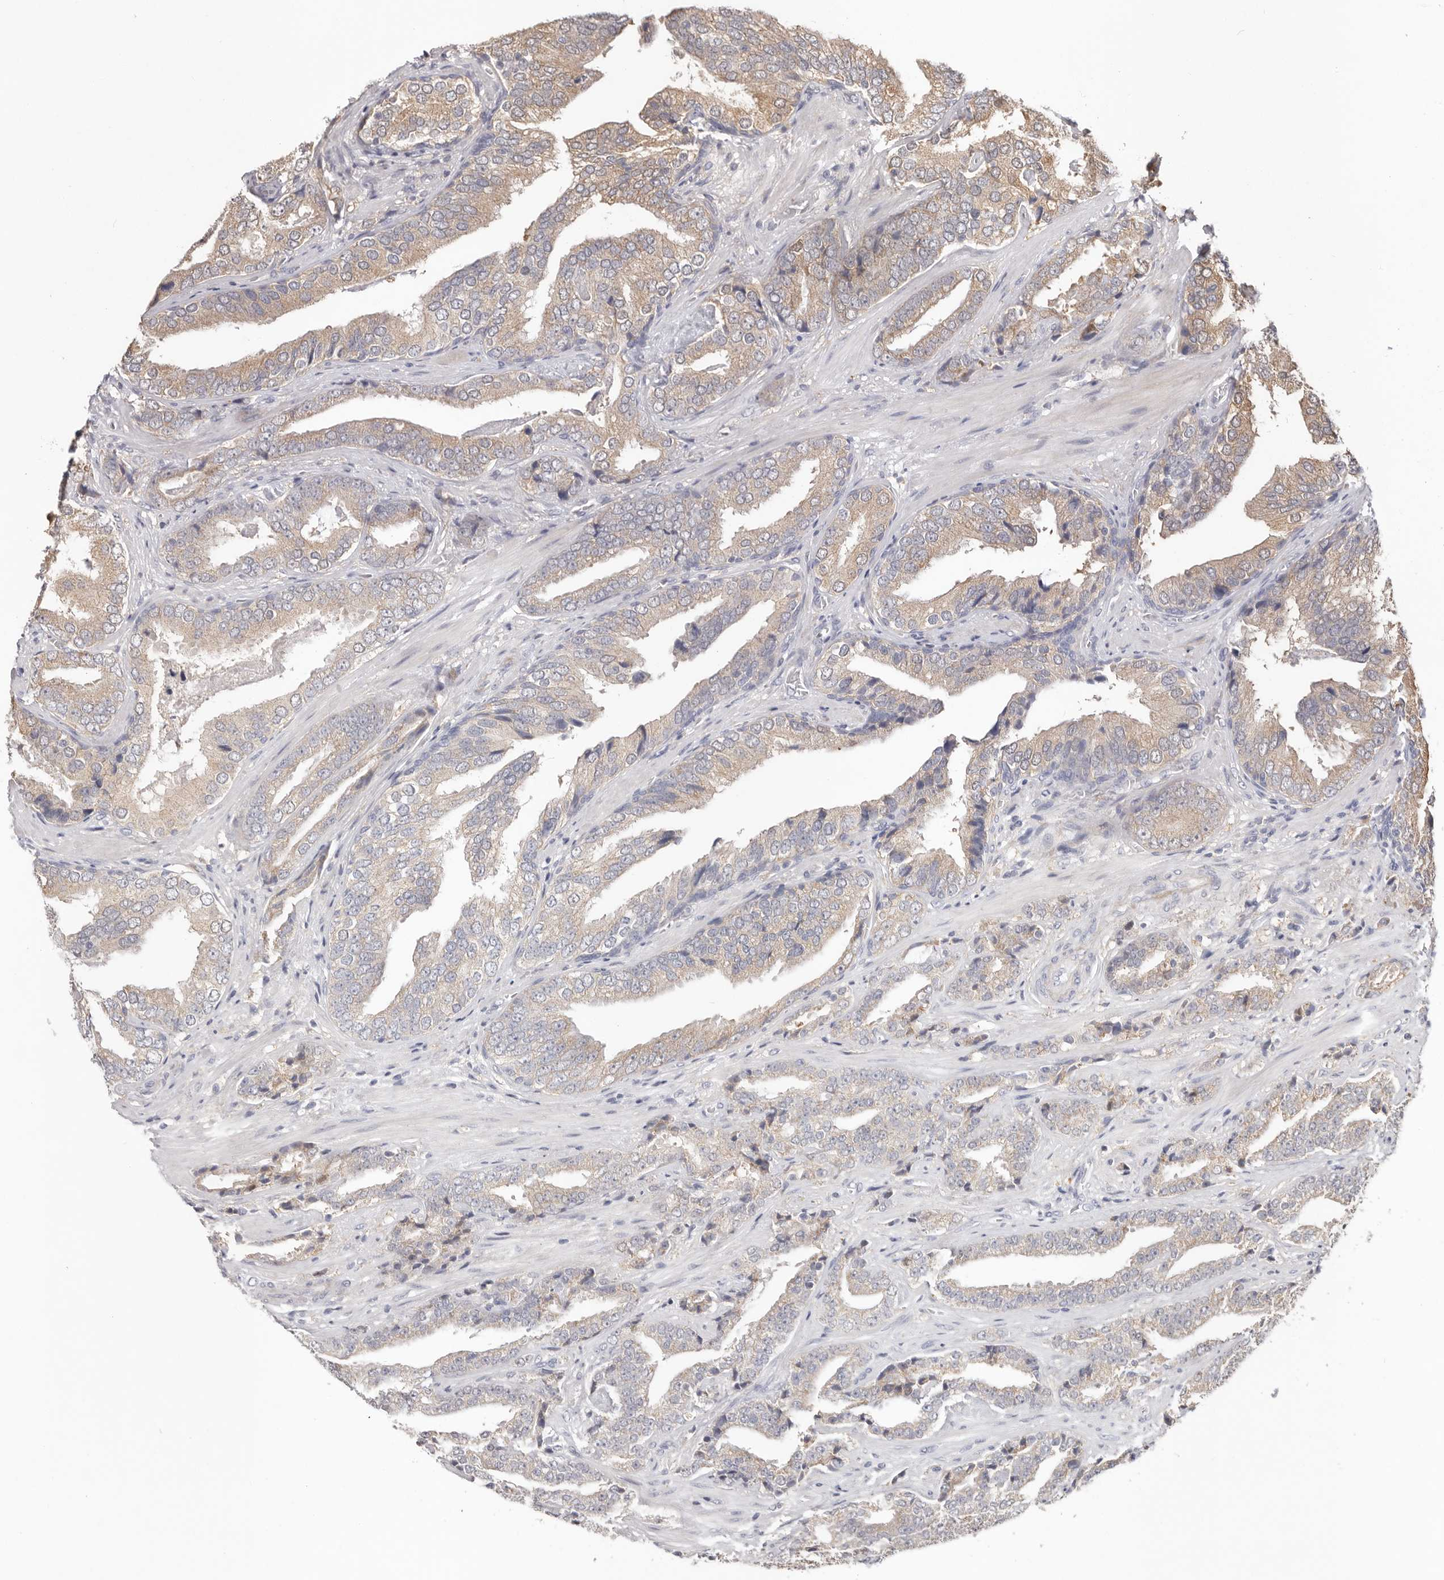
{"staining": {"intensity": "weak", "quantity": "25%-75%", "location": "cytoplasmic/membranous"}, "tissue": "prostate cancer", "cell_type": "Tumor cells", "image_type": "cancer", "snomed": [{"axis": "morphology", "description": "Adenocarcinoma, Low grade"}, {"axis": "topography", "description": "Prostate"}], "caption": "Protein positivity by immunohistochemistry reveals weak cytoplasmic/membranous positivity in about 25%-75% of tumor cells in prostate low-grade adenocarcinoma.", "gene": "LRP6", "patient": {"sex": "male", "age": 67}}